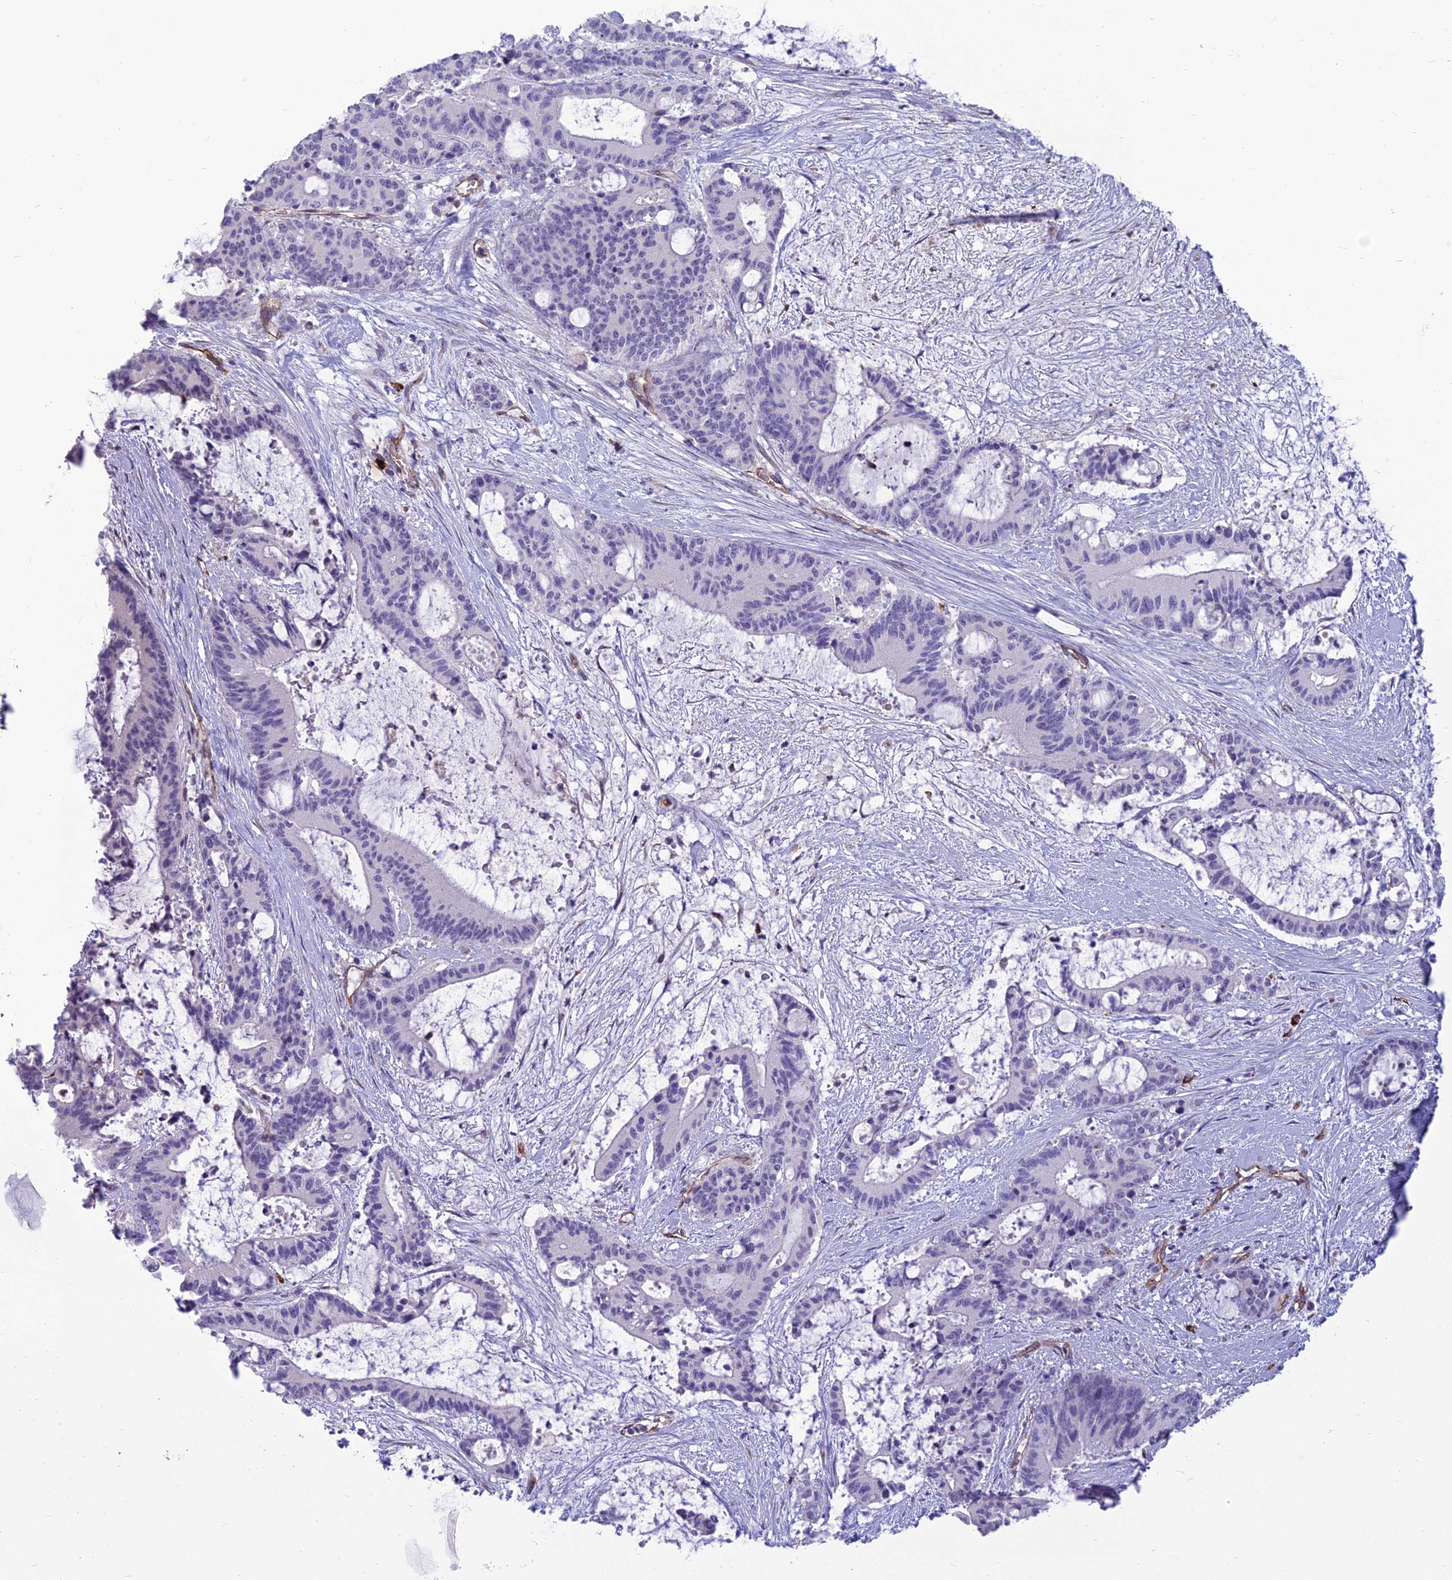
{"staining": {"intensity": "negative", "quantity": "none", "location": "none"}, "tissue": "liver cancer", "cell_type": "Tumor cells", "image_type": "cancer", "snomed": [{"axis": "morphology", "description": "Normal tissue, NOS"}, {"axis": "morphology", "description": "Cholangiocarcinoma"}, {"axis": "topography", "description": "Liver"}, {"axis": "topography", "description": "Peripheral nerve tissue"}], "caption": "Immunohistochemical staining of cholangiocarcinoma (liver) exhibits no significant expression in tumor cells. (DAB (3,3'-diaminobenzidine) immunohistochemistry with hematoxylin counter stain).", "gene": "BBS7", "patient": {"sex": "female", "age": 73}}